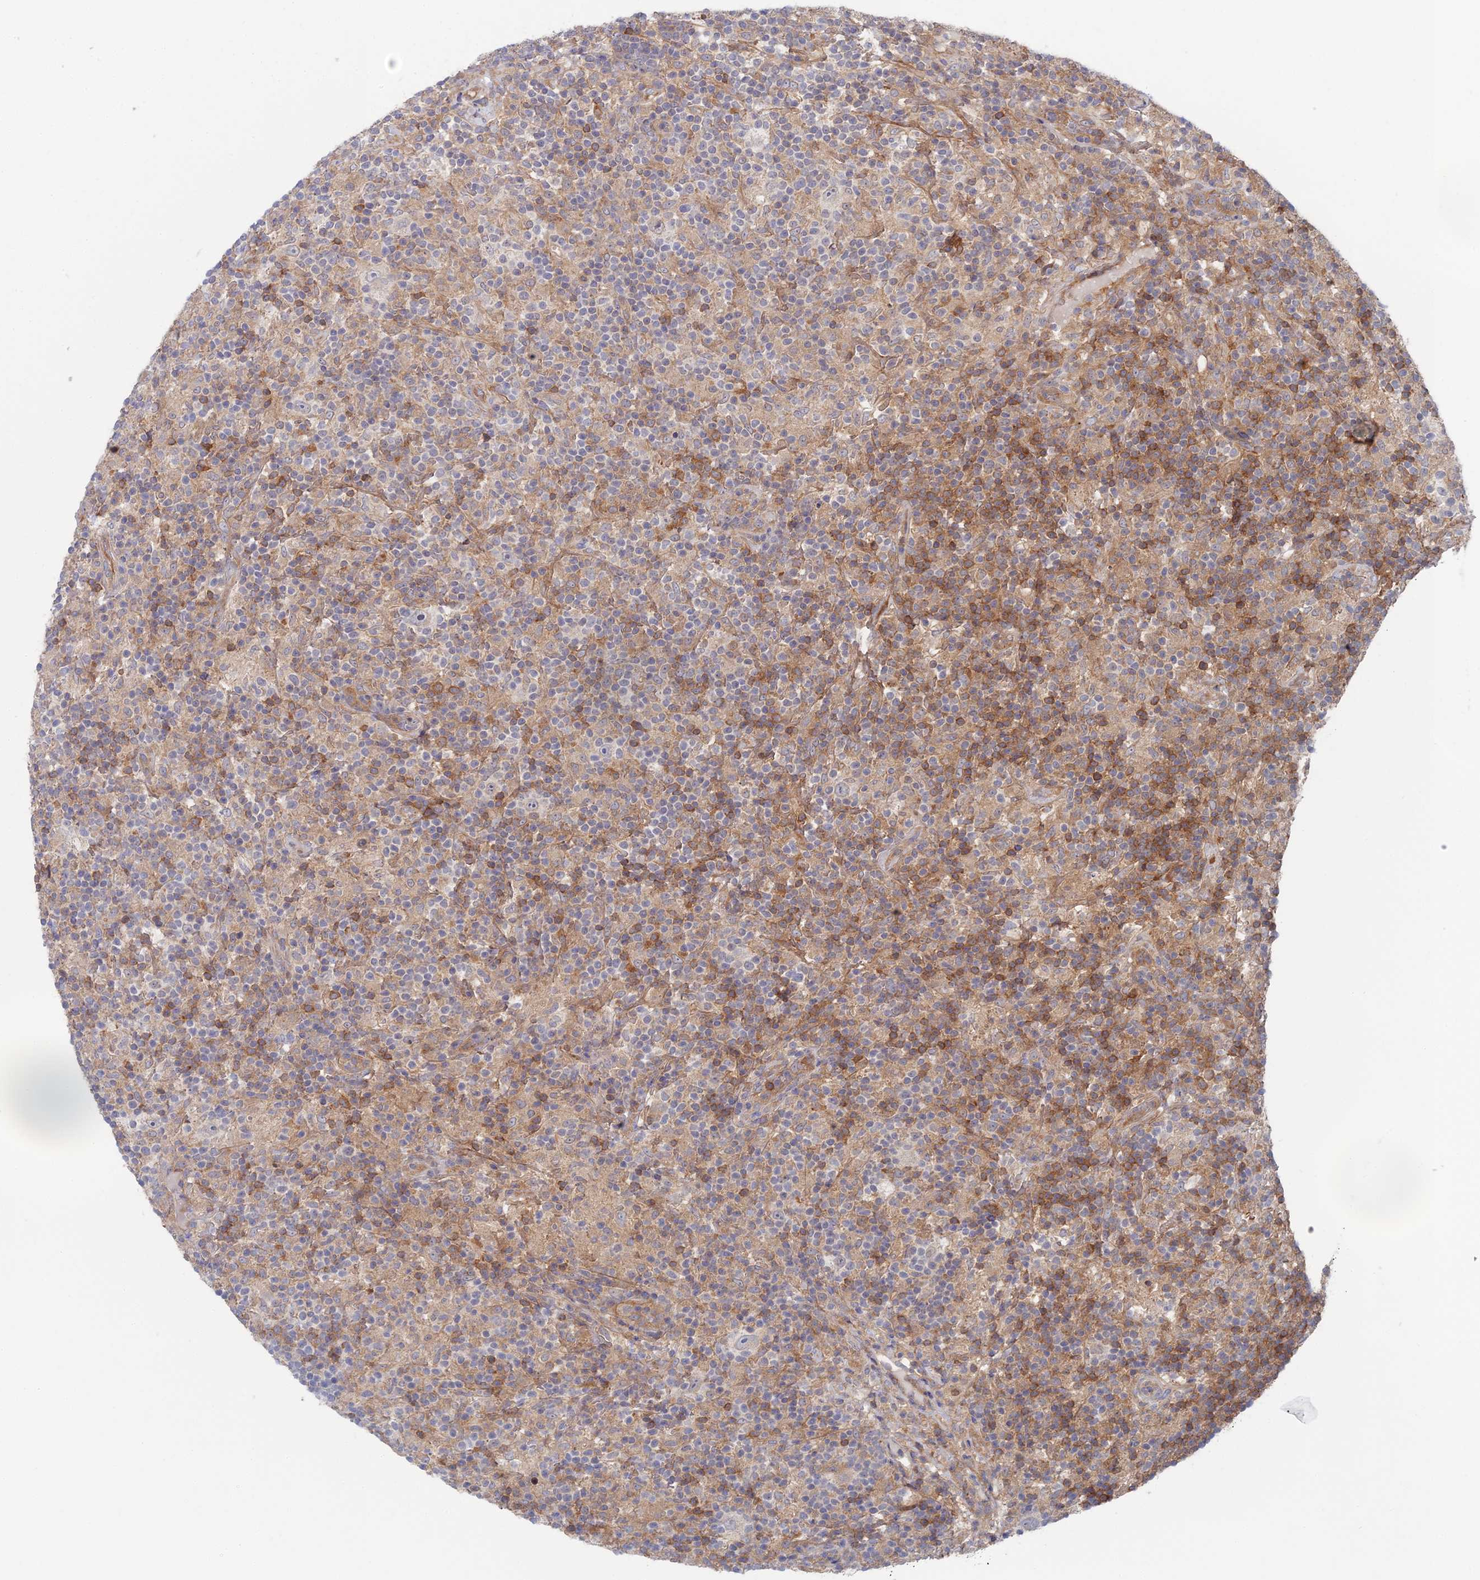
{"staining": {"intensity": "negative", "quantity": "none", "location": "none"}, "tissue": "lymphoma", "cell_type": "Tumor cells", "image_type": "cancer", "snomed": [{"axis": "morphology", "description": "Hodgkin's disease, NOS"}, {"axis": "topography", "description": "Lymph node"}], "caption": "IHC image of human Hodgkin's disease stained for a protein (brown), which reveals no staining in tumor cells. The staining was performed using DAB (3,3'-diaminobenzidine) to visualize the protein expression in brown, while the nuclei were stained in blue with hematoxylin (Magnification: 20x).", "gene": "ABHD1", "patient": {"sex": "male", "age": 70}}